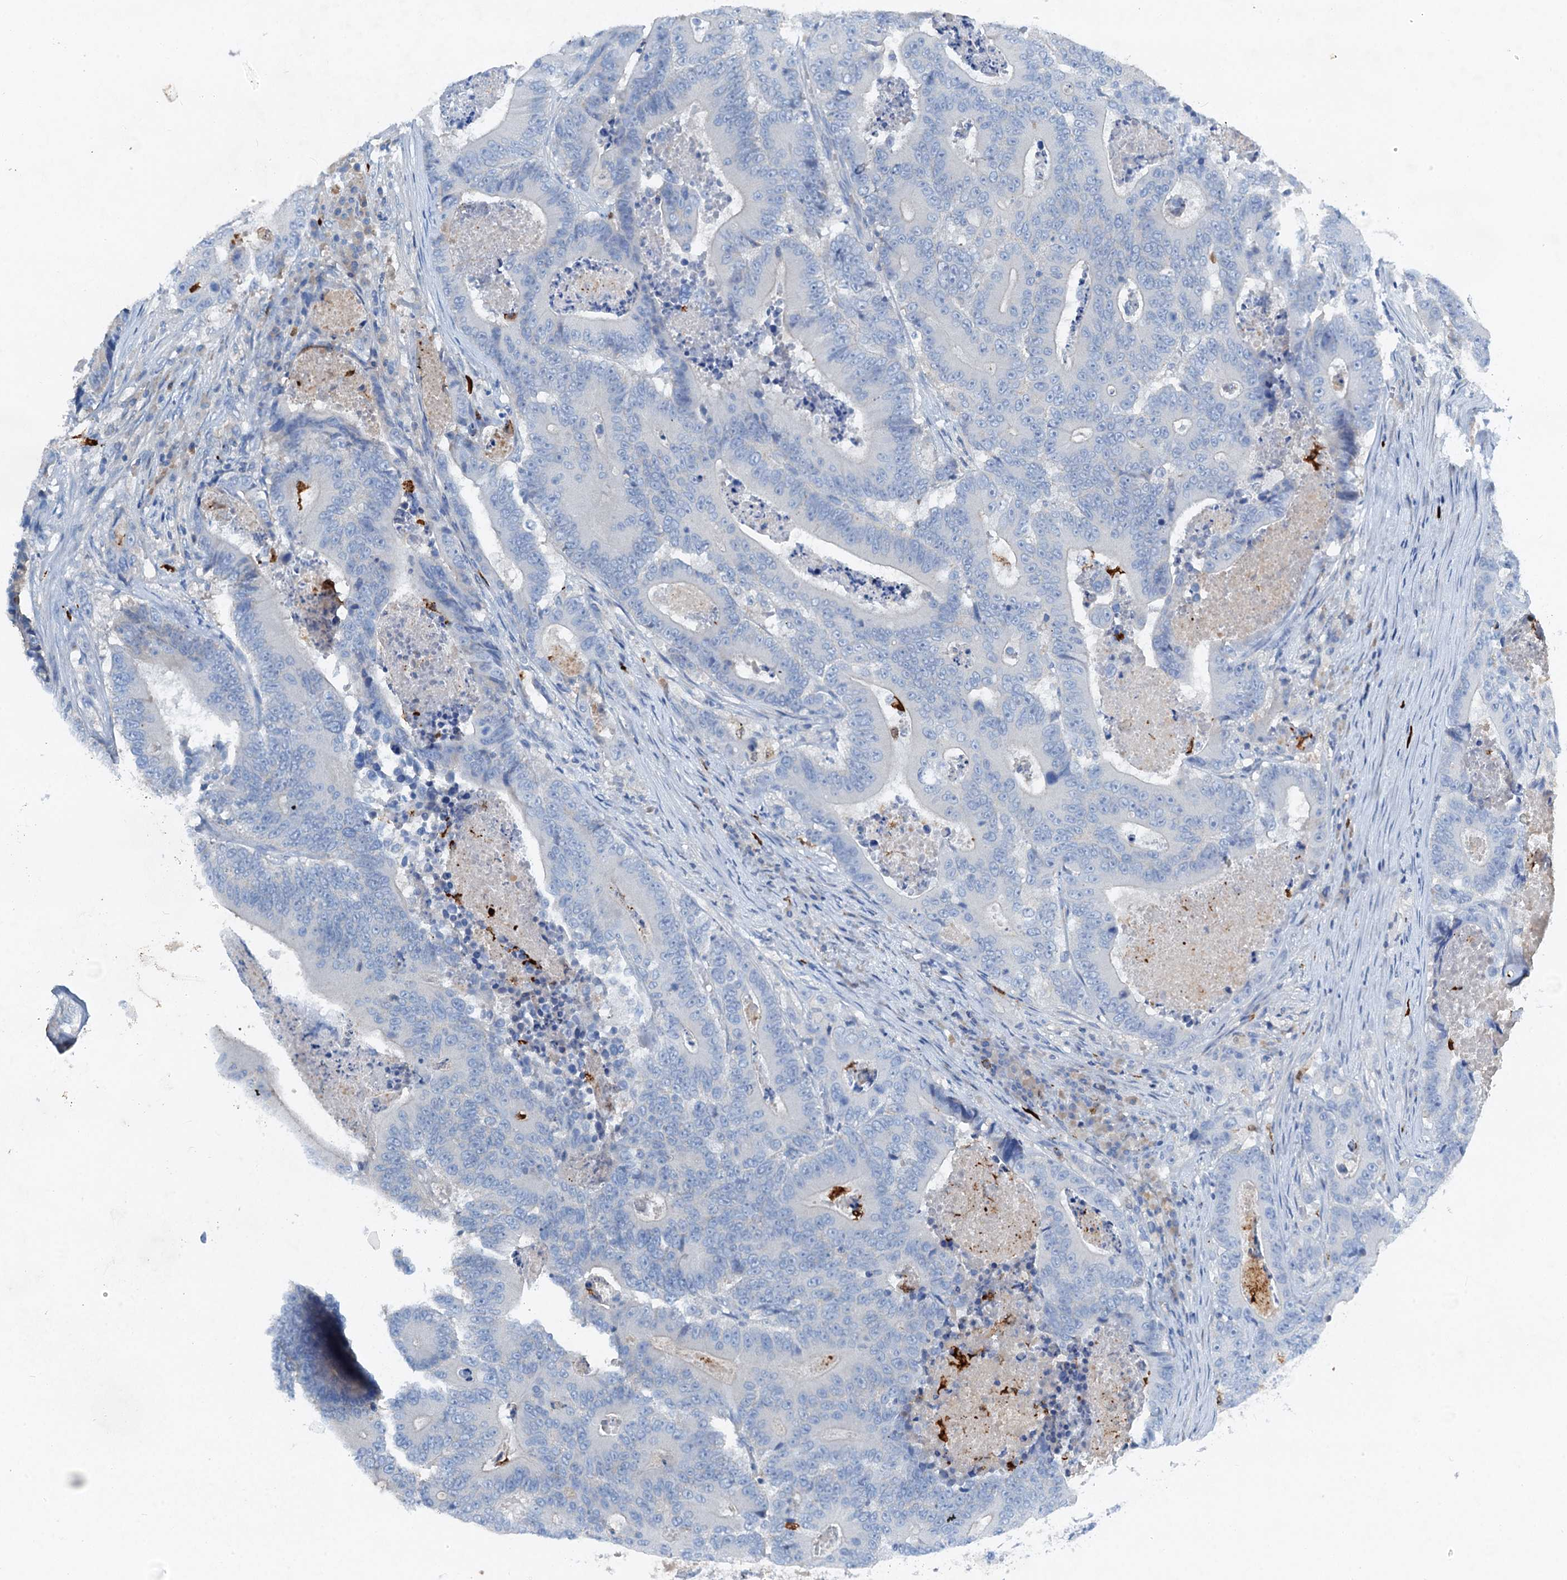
{"staining": {"intensity": "negative", "quantity": "none", "location": "none"}, "tissue": "colorectal cancer", "cell_type": "Tumor cells", "image_type": "cancer", "snomed": [{"axis": "morphology", "description": "Adenocarcinoma, NOS"}, {"axis": "topography", "description": "Colon"}], "caption": "Protein analysis of colorectal adenocarcinoma shows no significant expression in tumor cells.", "gene": "OTOA", "patient": {"sex": "male", "age": 83}}